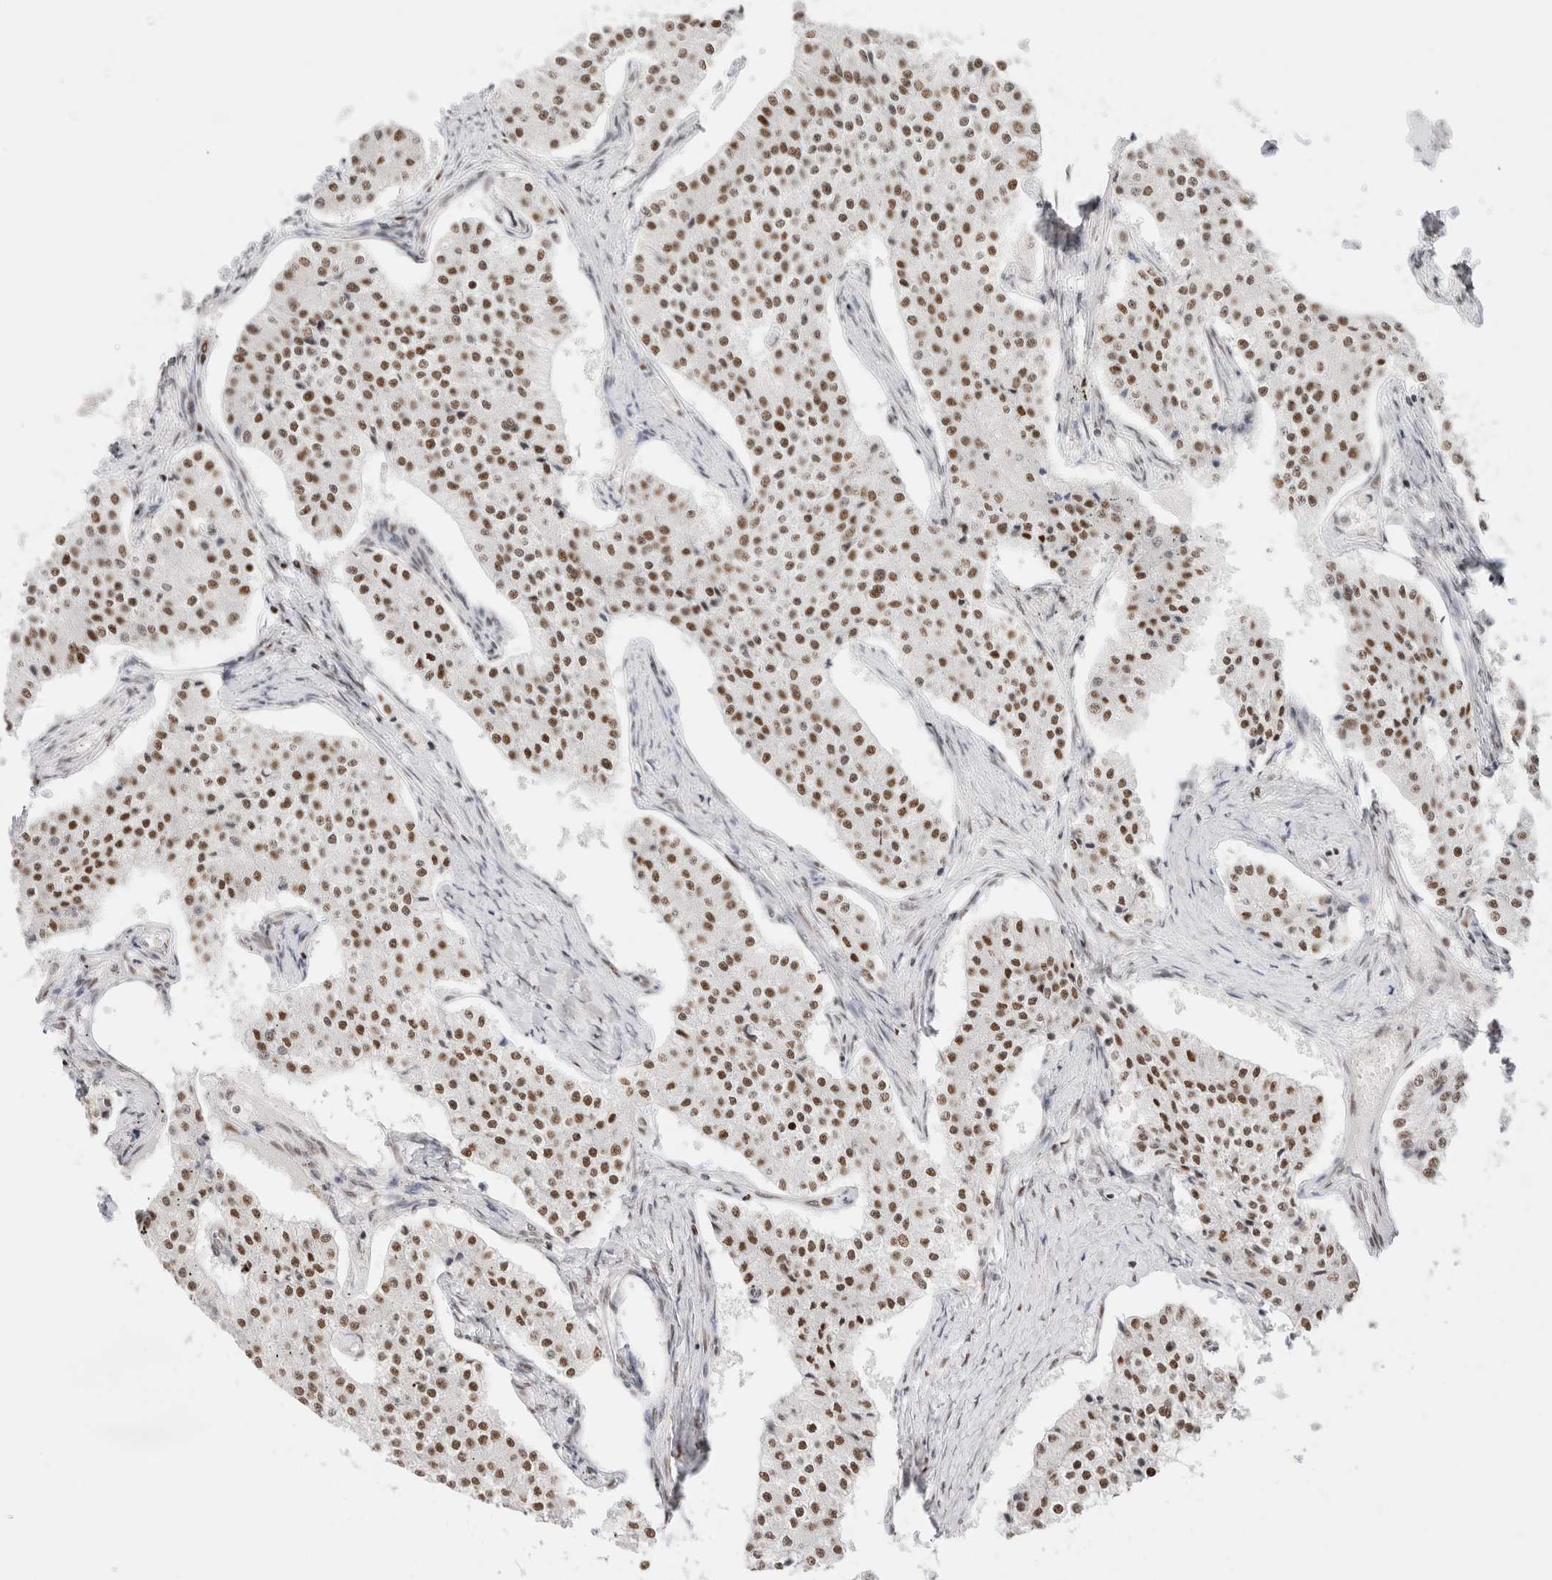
{"staining": {"intensity": "moderate", "quantity": ">75%", "location": "nuclear"}, "tissue": "carcinoid", "cell_type": "Tumor cells", "image_type": "cancer", "snomed": [{"axis": "morphology", "description": "Carcinoid, malignant, NOS"}, {"axis": "topography", "description": "Colon"}], "caption": "Carcinoid (malignant) tissue displays moderate nuclear expression in approximately >75% of tumor cells", "gene": "ZNF282", "patient": {"sex": "female", "age": 52}}